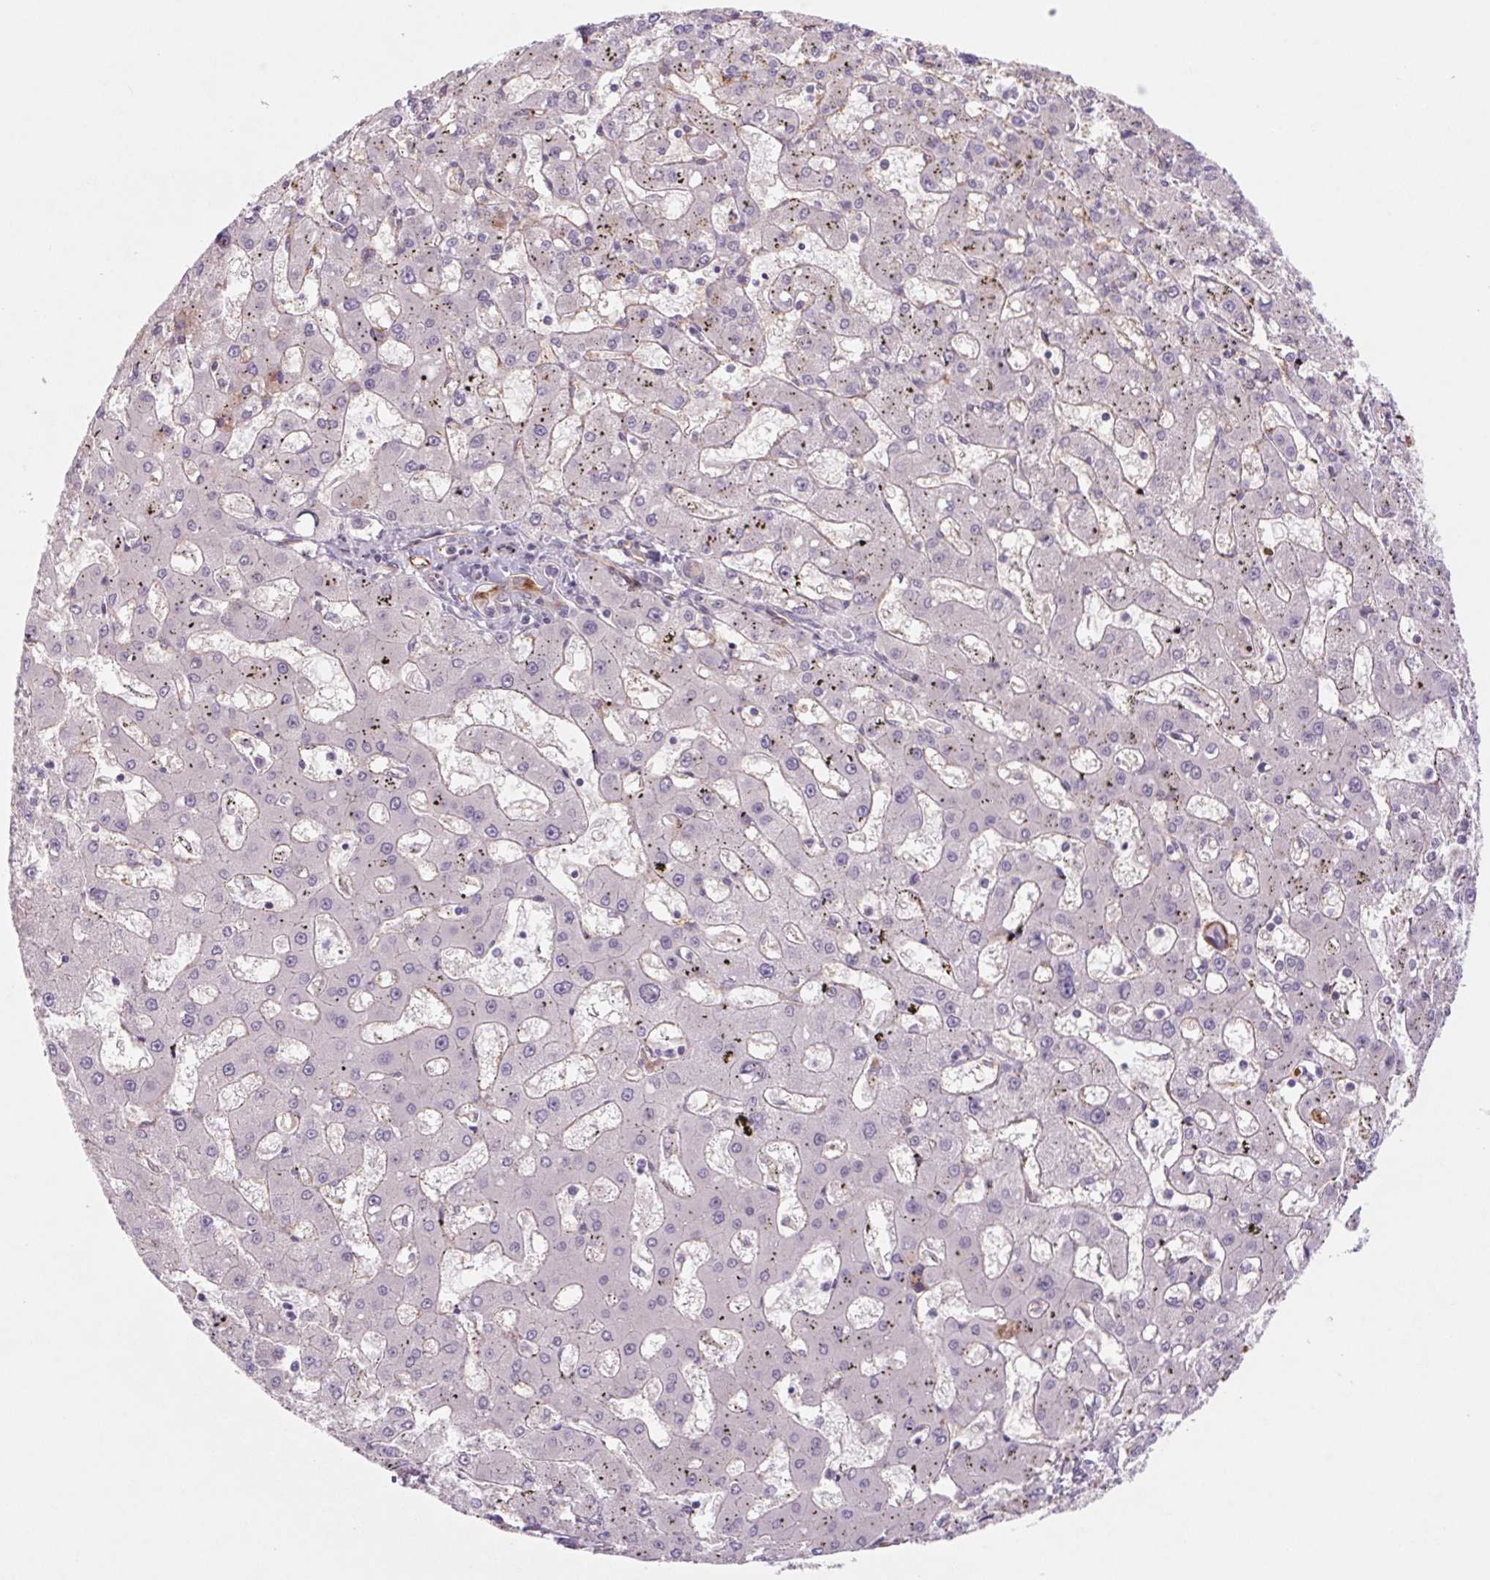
{"staining": {"intensity": "negative", "quantity": "none", "location": "none"}, "tissue": "liver cancer", "cell_type": "Tumor cells", "image_type": "cancer", "snomed": [{"axis": "morphology", "description": "Carcinoma, Hepatocellular, NOS"}, {"axis": "topography", "description": "Liver"}], "caption": "Immunohistochemical staining of human hepatocellular carcinoma (liver) reveals no significant expression in tumor cells.", "gene": "MS4A13", "patient": {"sex": "male", "age": 67}}